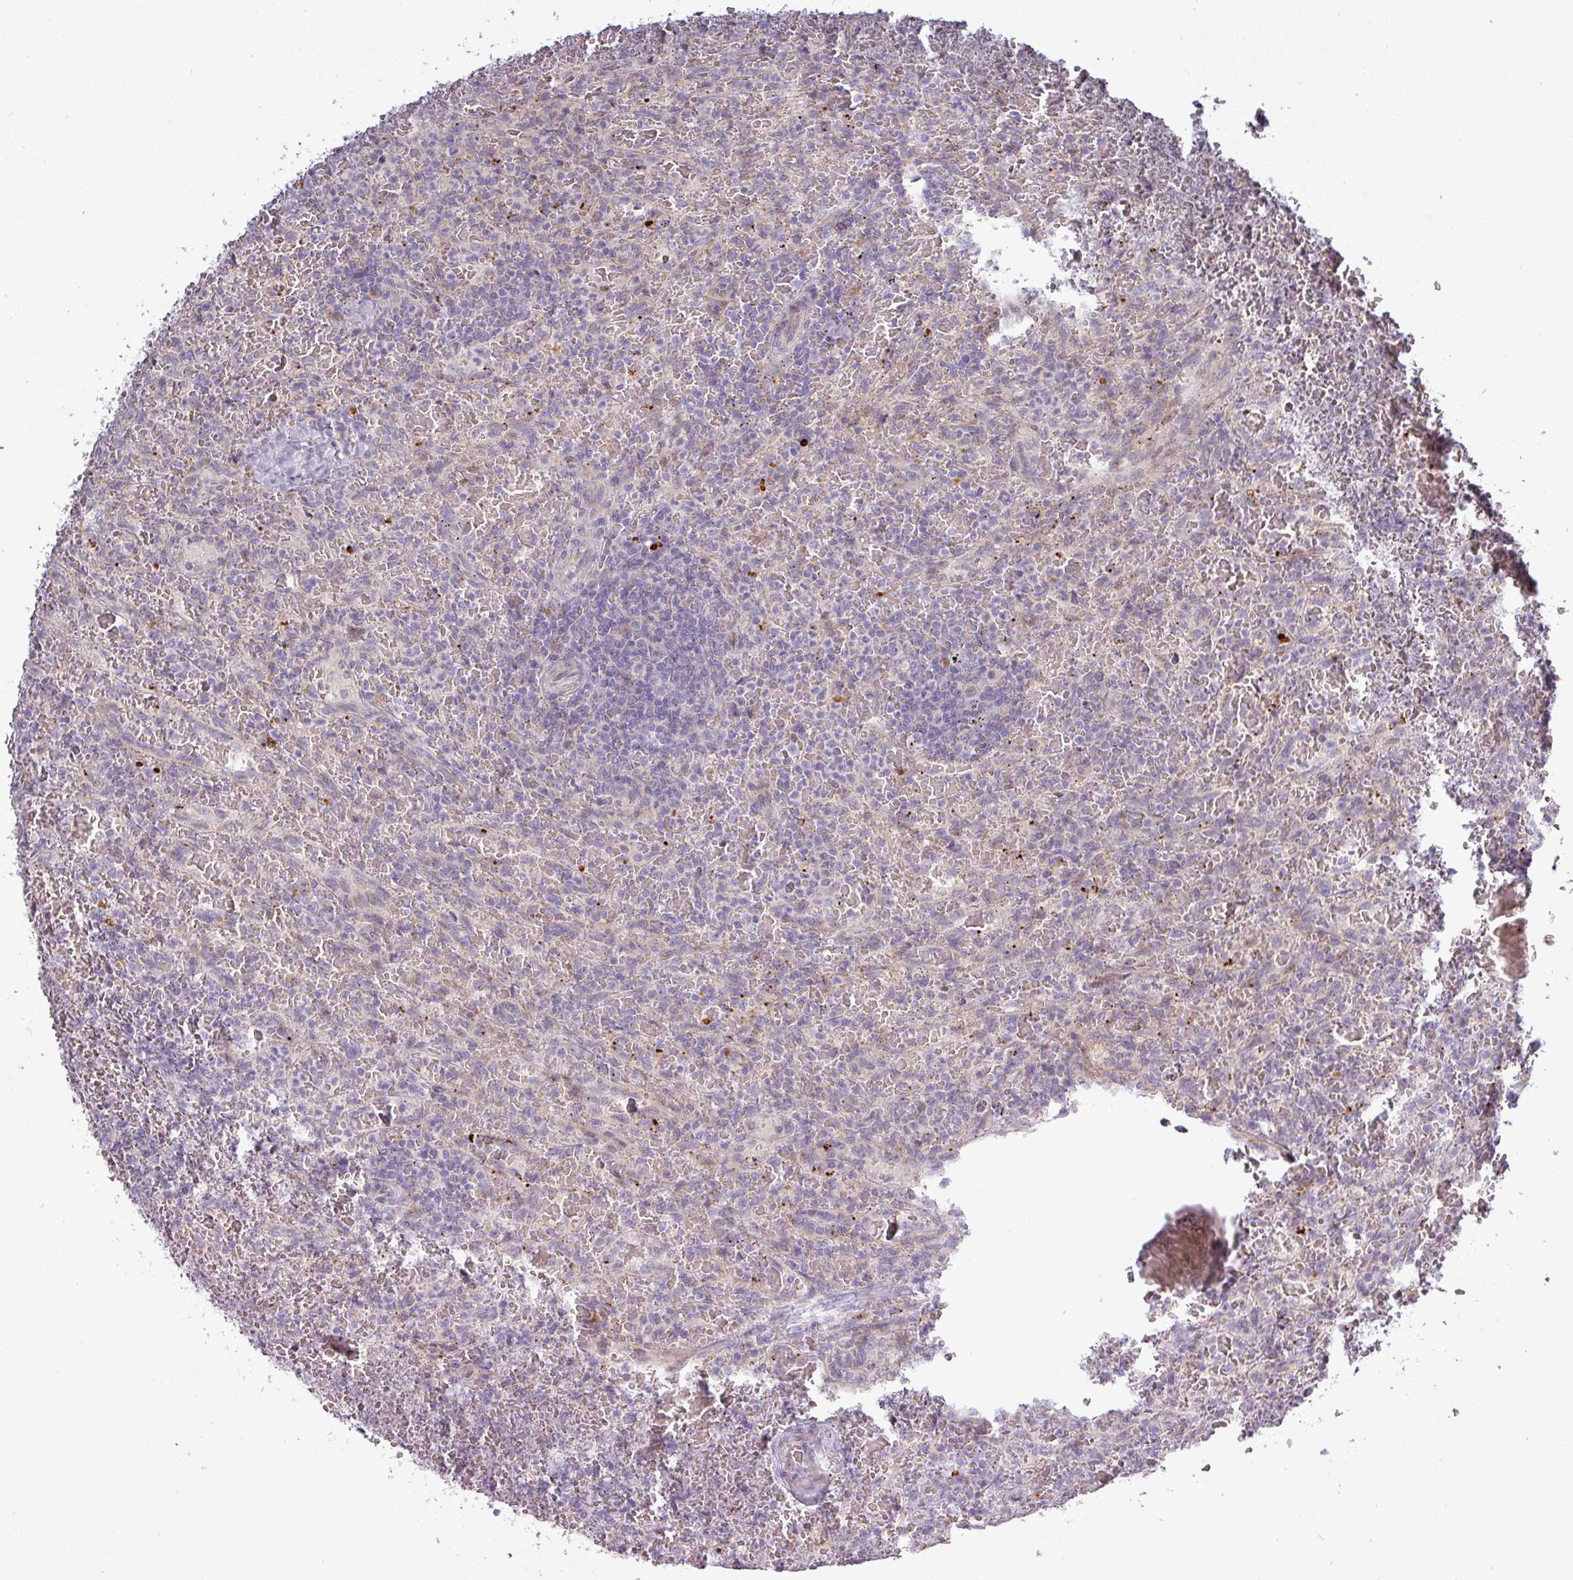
{"staining": {"intensity": "negative", "quantity": "none", "location": "none"}, "tissue": "lymphoma", "cell_type": "Tumor cells", "image_type": "cancer", "snomed": [{"axis": "morphology", "description": "Malignant lymphoma, non-Hodgkin's type, Low grade"}, {"axis": "topography", "description": "Spleen"}], "caption": "A micrograph of human malignant lymphoma, non-Hodgkin's type (low-grade) is negative for staining in tumor cells.", "gene": "C2orf16", "patient": {"sex": "female", "age": 64}}